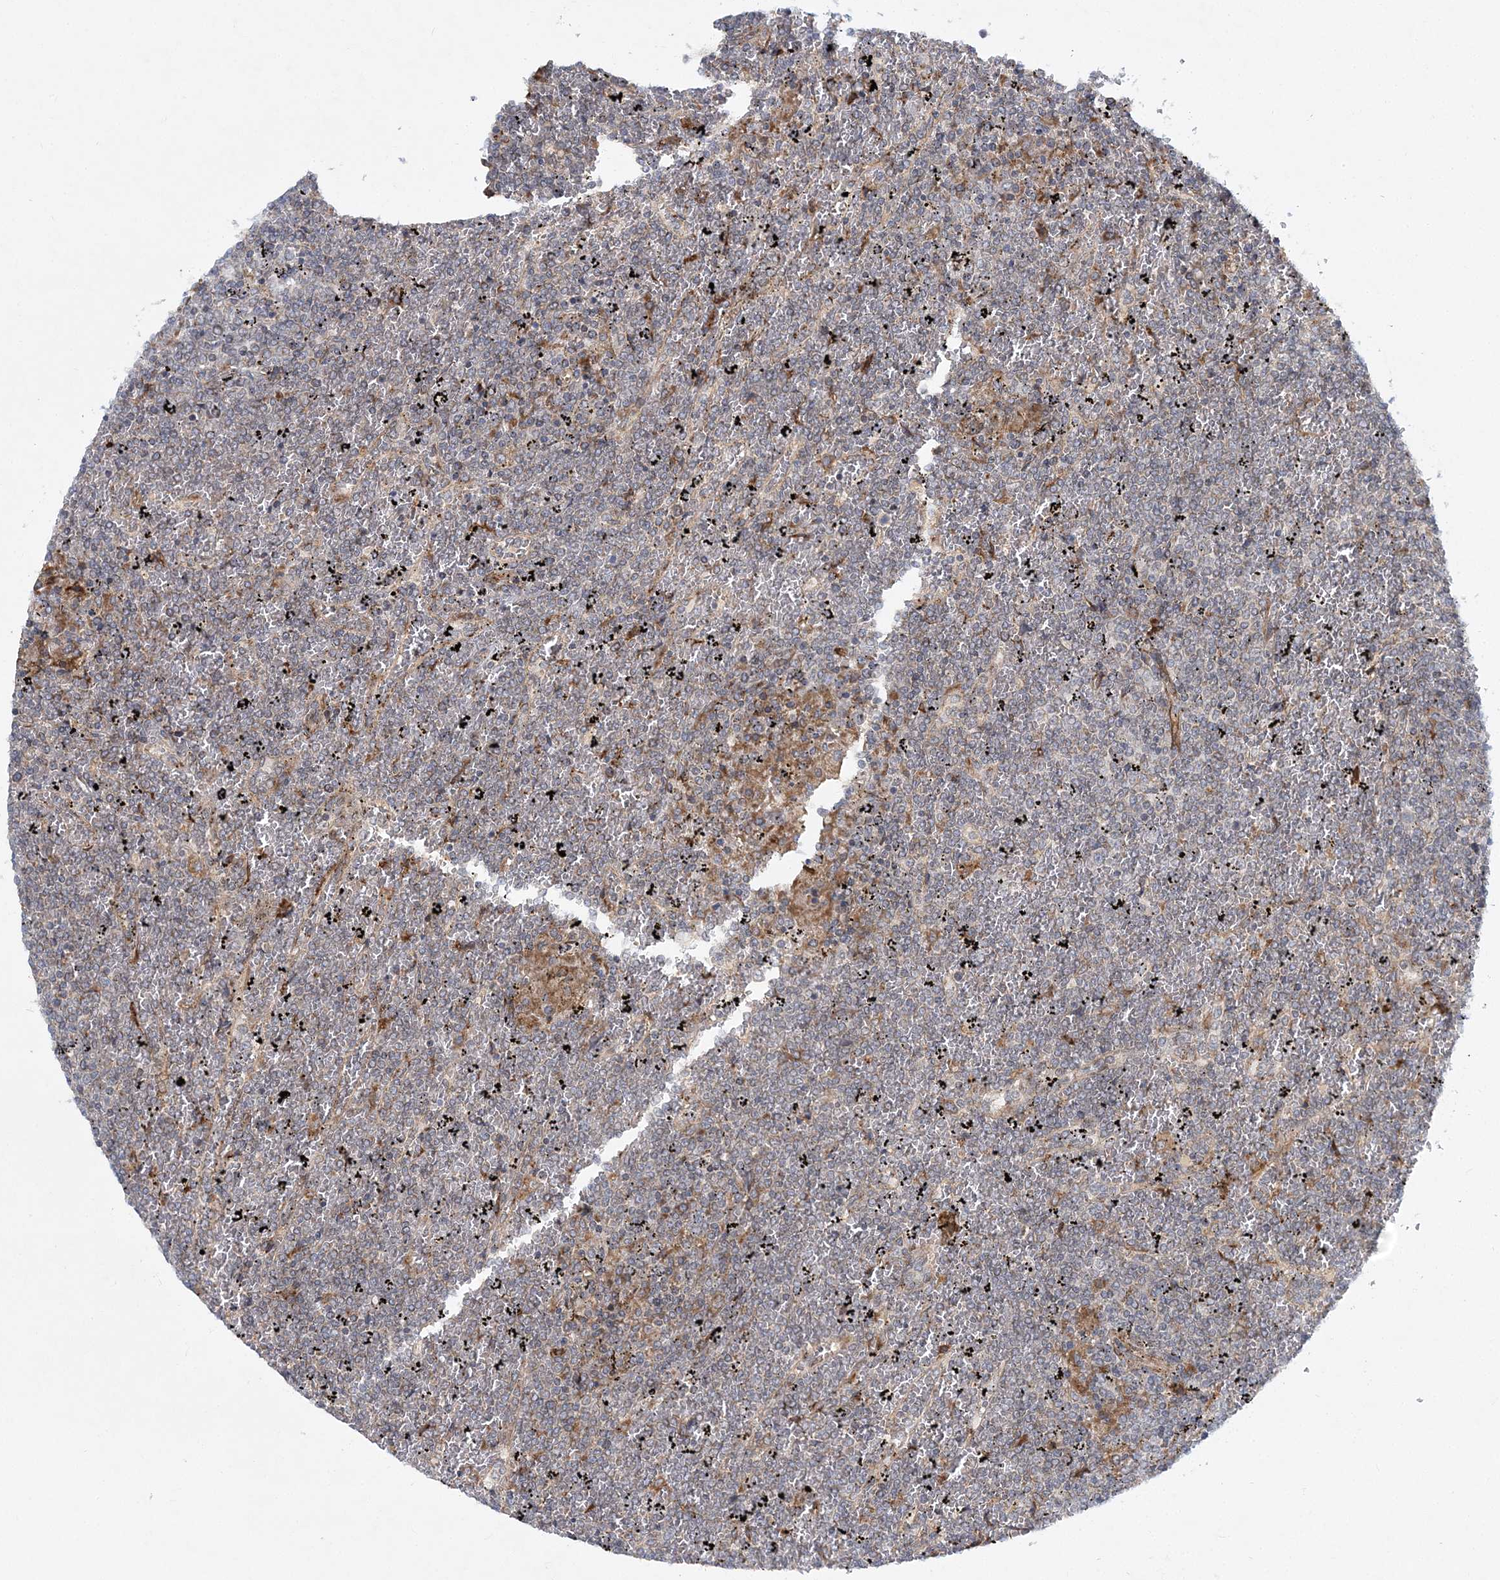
{"staining": {"intensity": "negative", "quantity": "none", "location": "none"}, "tissue": "lymphoma", "cell_type": "Tumor cells", "image_type": "cancer", "snomed": [{"axis": "morphology", "description": "Malignant lymphoma, non-Hodgkin's type, Low grade"}, {"axis": "topography", "description": "Spleen"}], "caption": "Immunohistochemistry histopathology image of neoplastic tissue: human malignant lymphoma, non-Hodgkin's type (low-grade) stained with DAB demonstrates no significant protein expression in tumor cells.", "gene": "NBAS", "patient": {"sex": "female", "age": 19}}